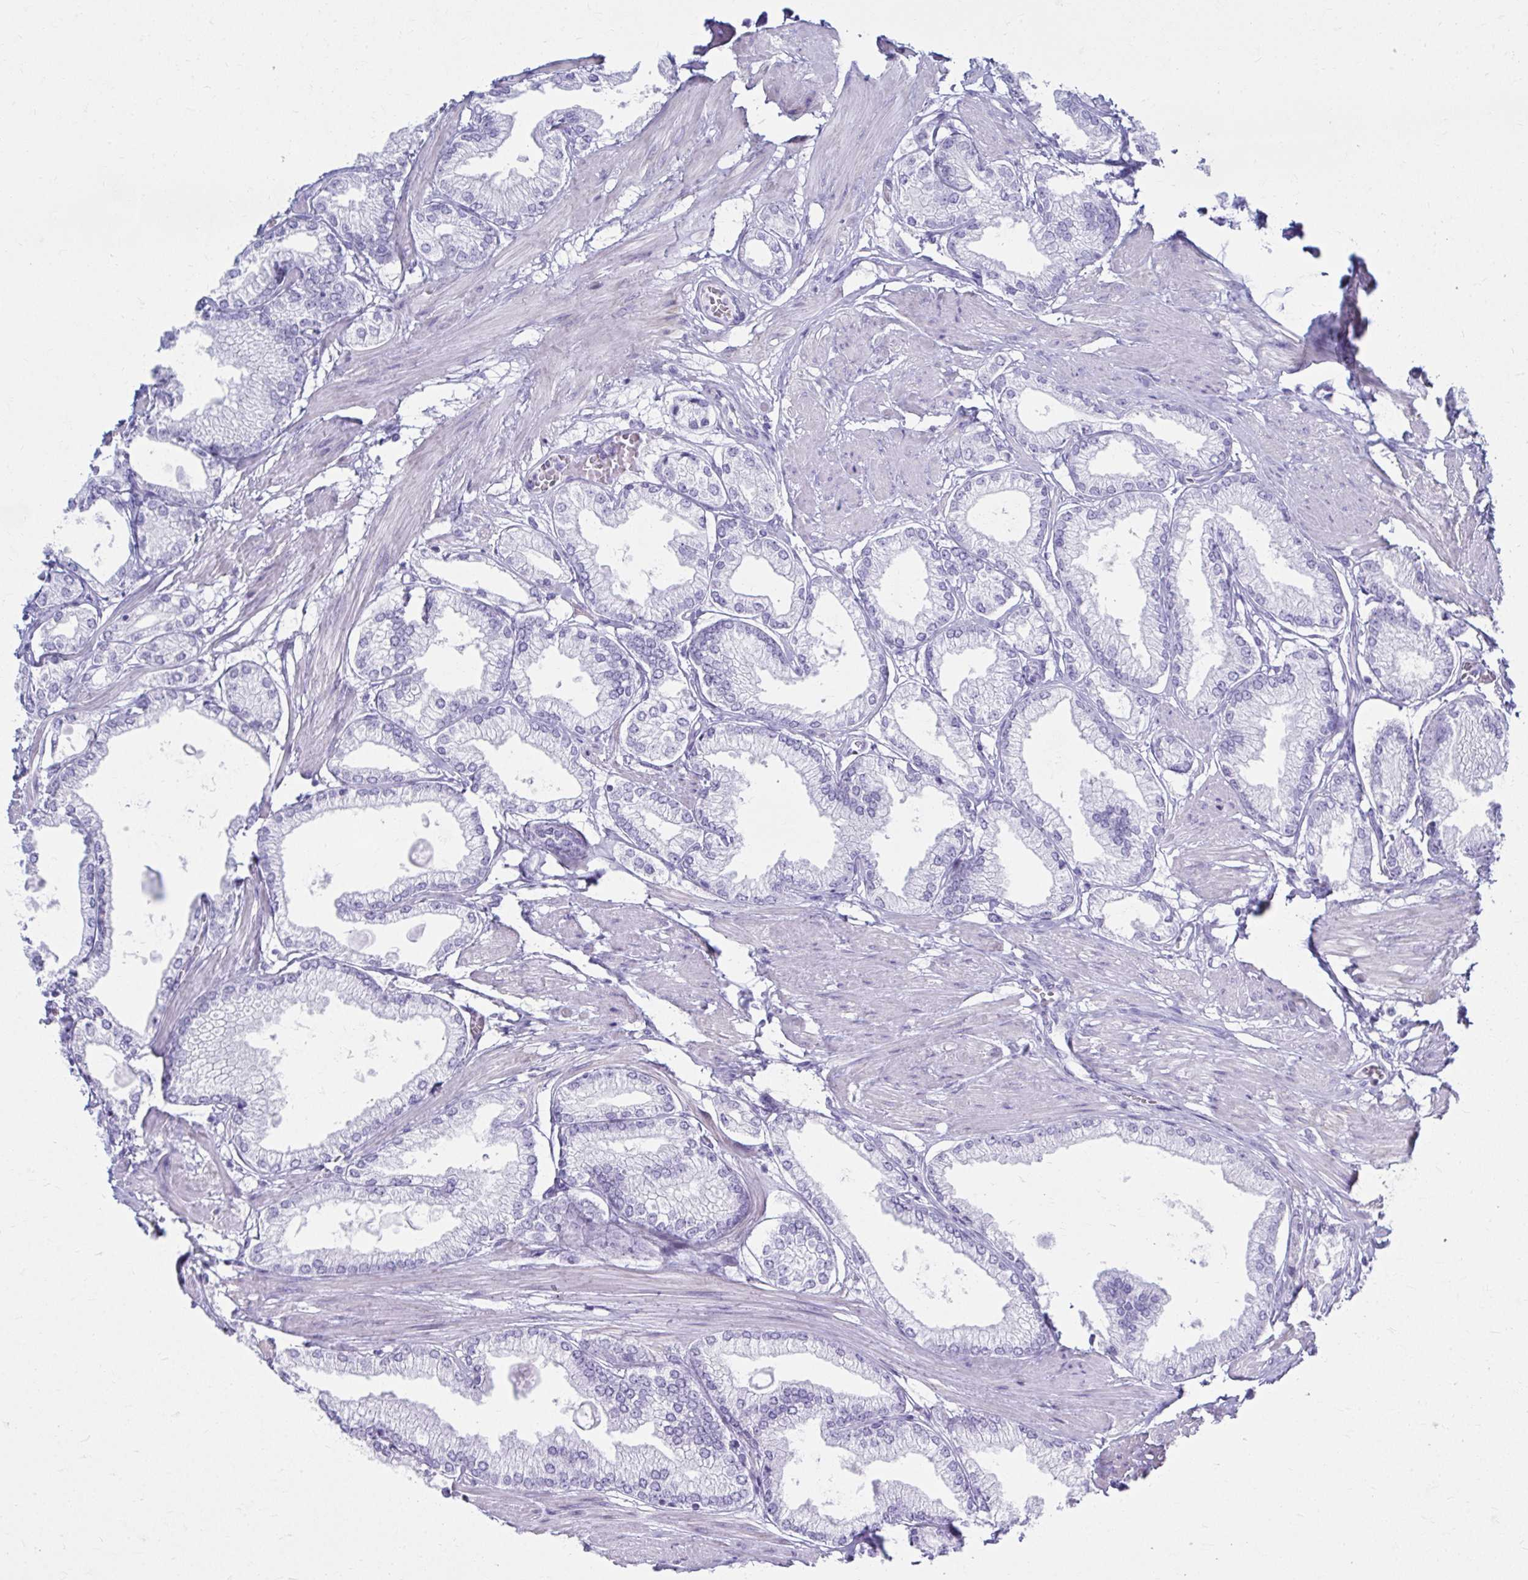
{"staining": {"intensity": "negative", "quantity": "none", "location": "none"}, "tissue": "prostate cancer", "cell_type": "Tumor cells", "image_type": "cancer", "snomed": [{"axis": "morphology", "description": "Adenocarcinoma, High grade"}, {"axis": "topography", "description": "Prostate"}], "caption": "Tumor cells are negative for protein expression in human prostate high-grade adenocarcinoma. Brightfield microscopy of IHC stained with DAB (brown) and hematoxylin (blue), captured at high magnification.", "gene": "ATP4B", "patient": {"sex": "male", "age": 68}}